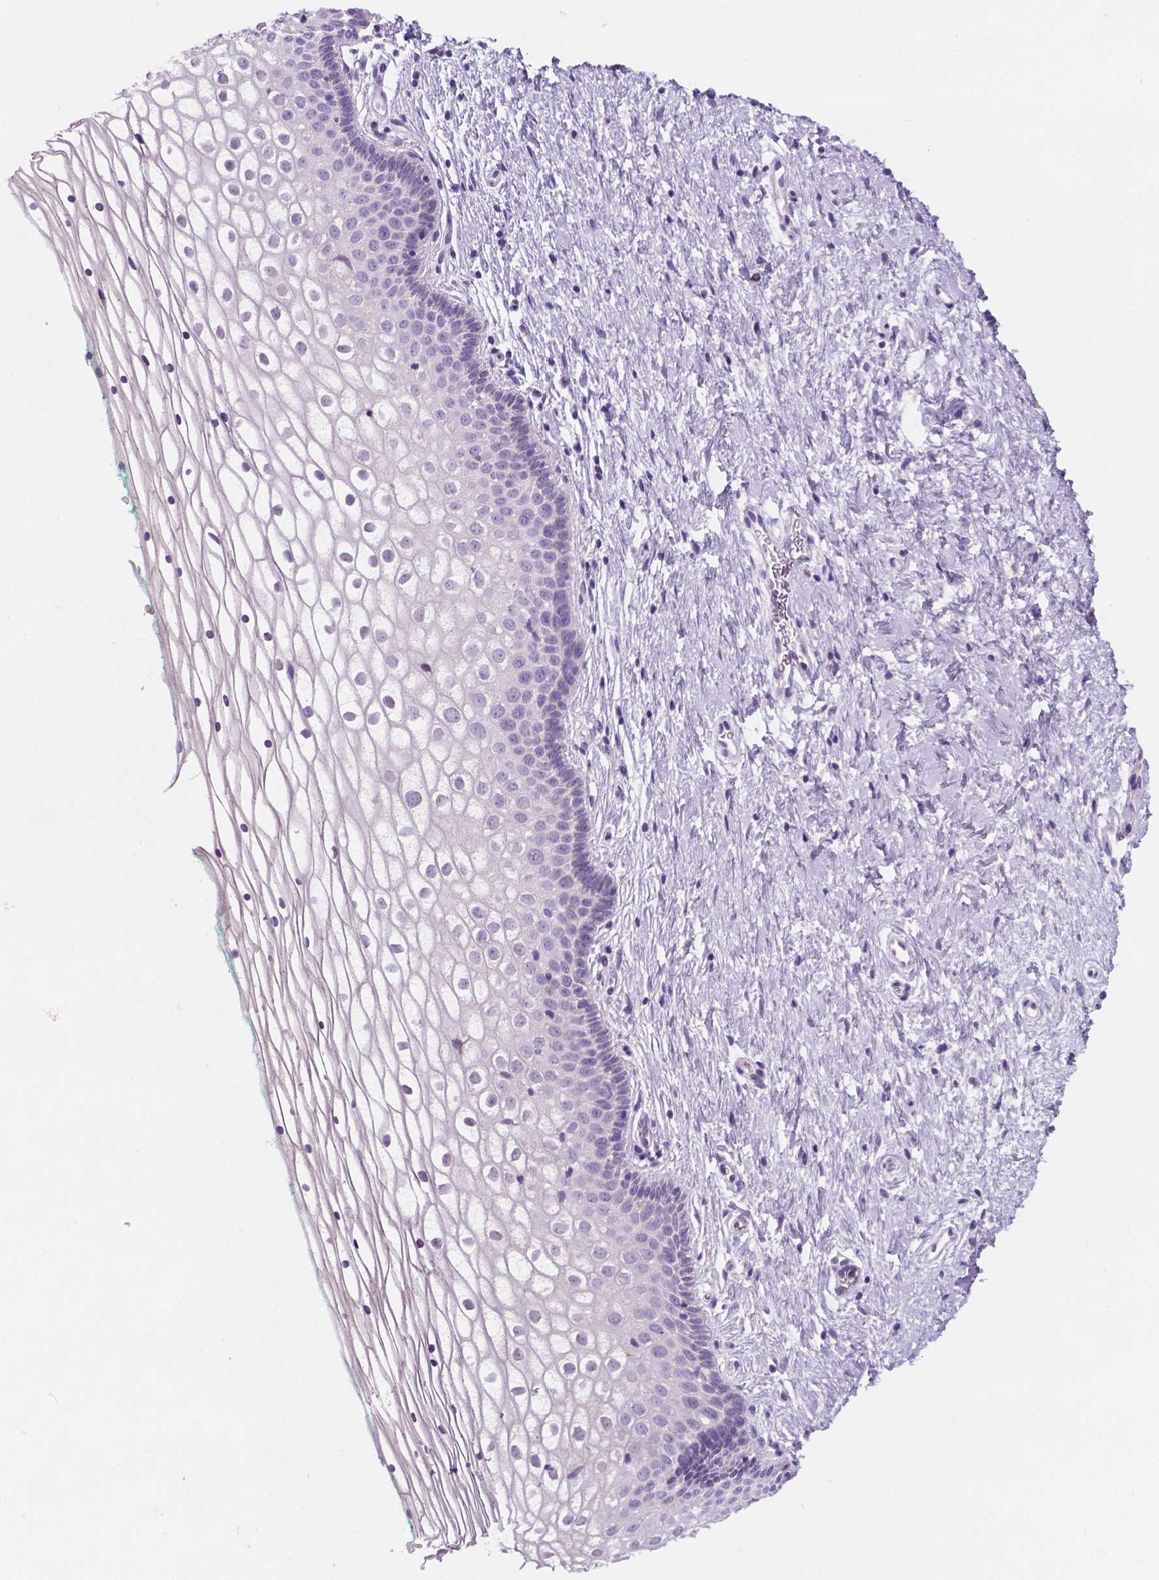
{"staining": {"intensity": "negative", "quantity": "none", "location": "none"}, "tissue": "vagina", "cell_type": "Squamous epithelial cells", "image_type": "normal", "snomed": [{"axis": "morphology", "description": "Normal tissue, NOS"}, {"axis": "topography", "description": "Vagina"}], "caption": "Squamous epithelial cells are negative for protein expression in normal human vagina. (Immunohistochemistry (ihc), brightfield microscopy, high magnification).", "gene": "IREB2", "patient": {"sex": "female", "age": 36}}